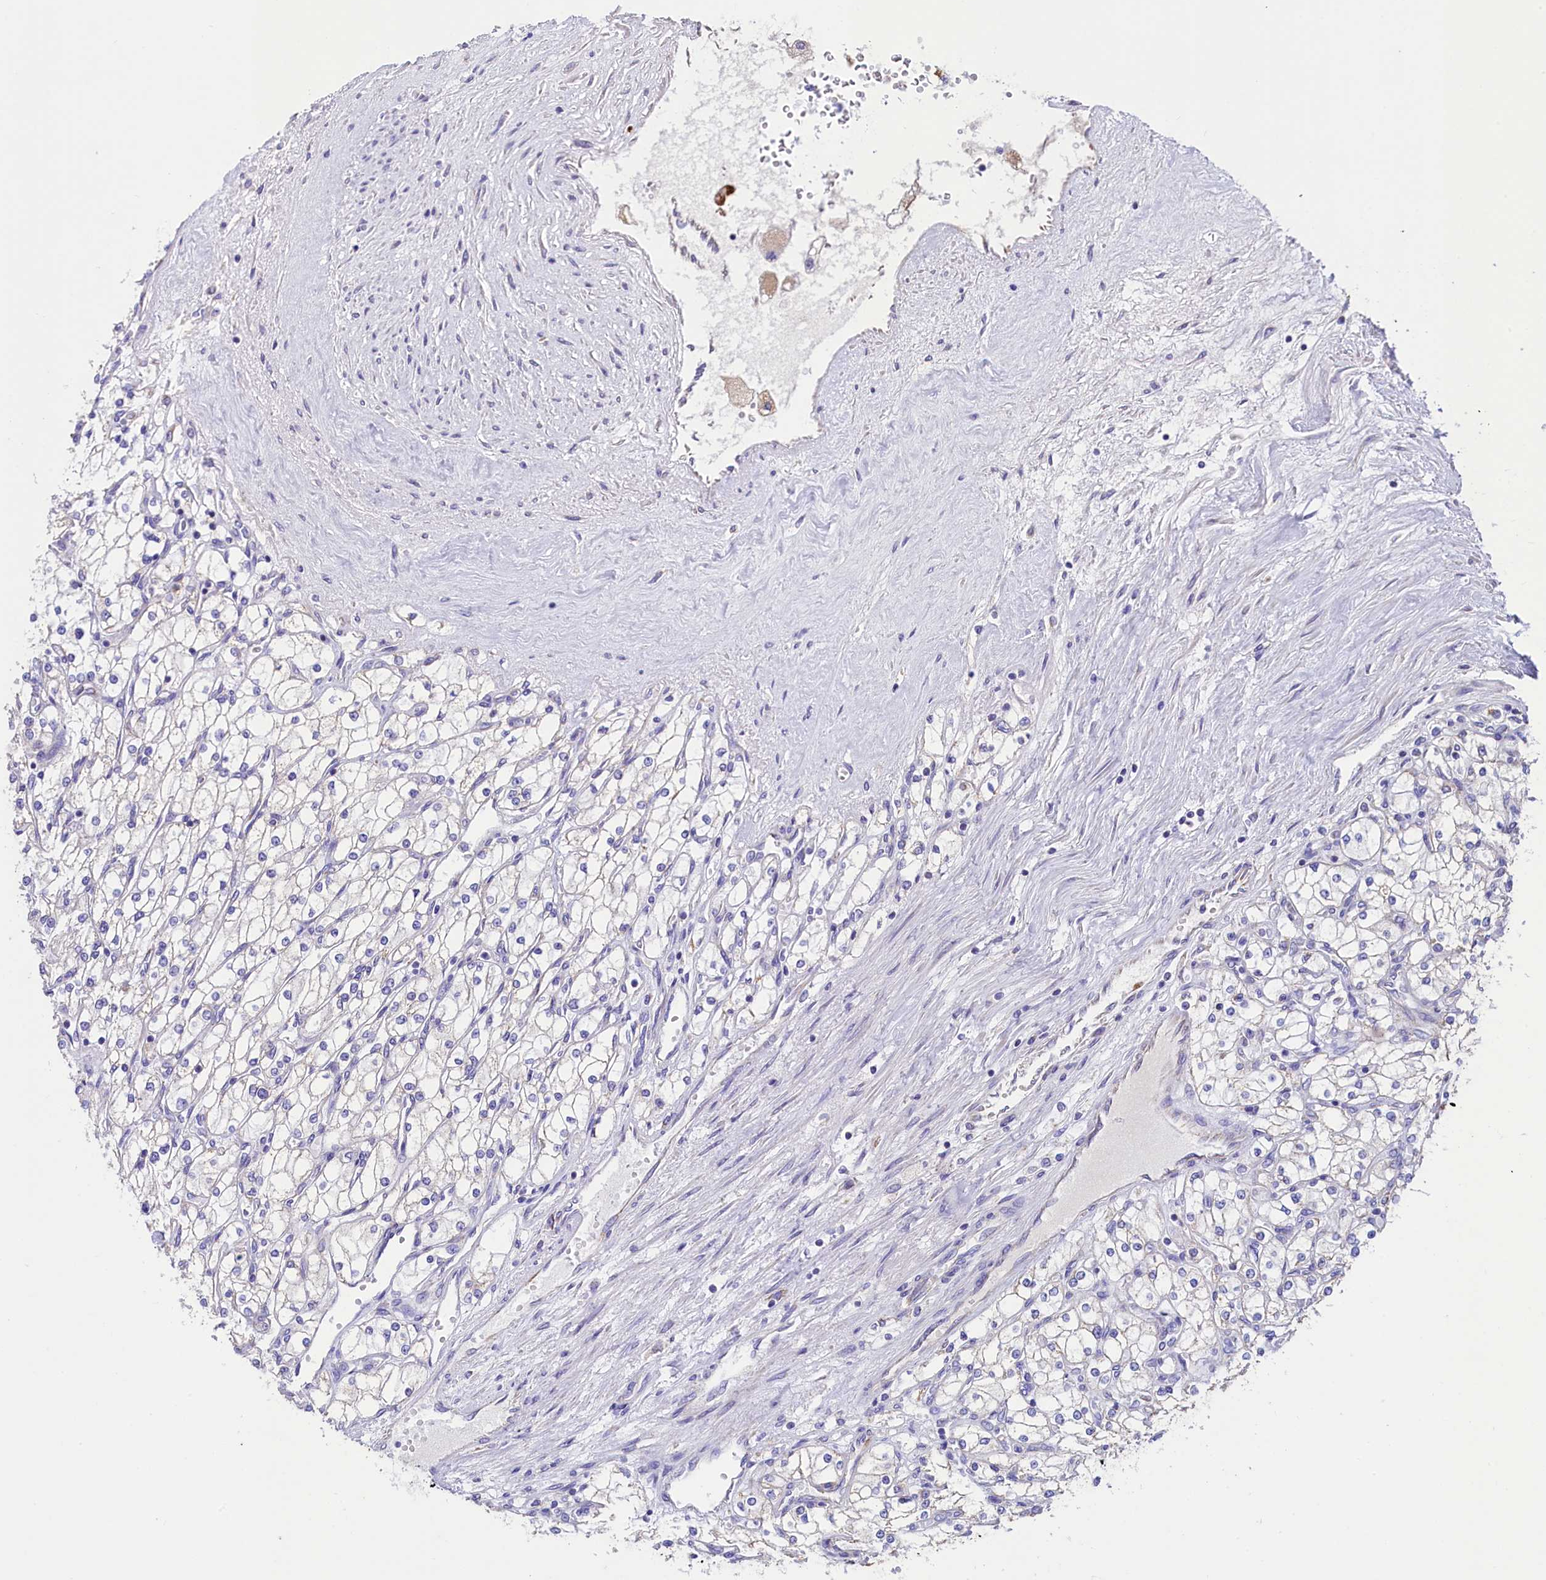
{"staining": {"intensity": "negative", "quantity": "none", "location": "none"}, "tissue": "renal cancer", "cell_type": "Tumor cells", "image_type": "cancer", "snomed": [{"axis": "morphology", "description": "Adenocarcinoma, NOS"}, {"axis": "topography", "description": "Kidney"}], "caption": "A histopathology image of human renal adenocarcinoma is negative for staining in tumor cells.", "gene": "IDH3A", "patient": {"sex": "male", "age": 80}}